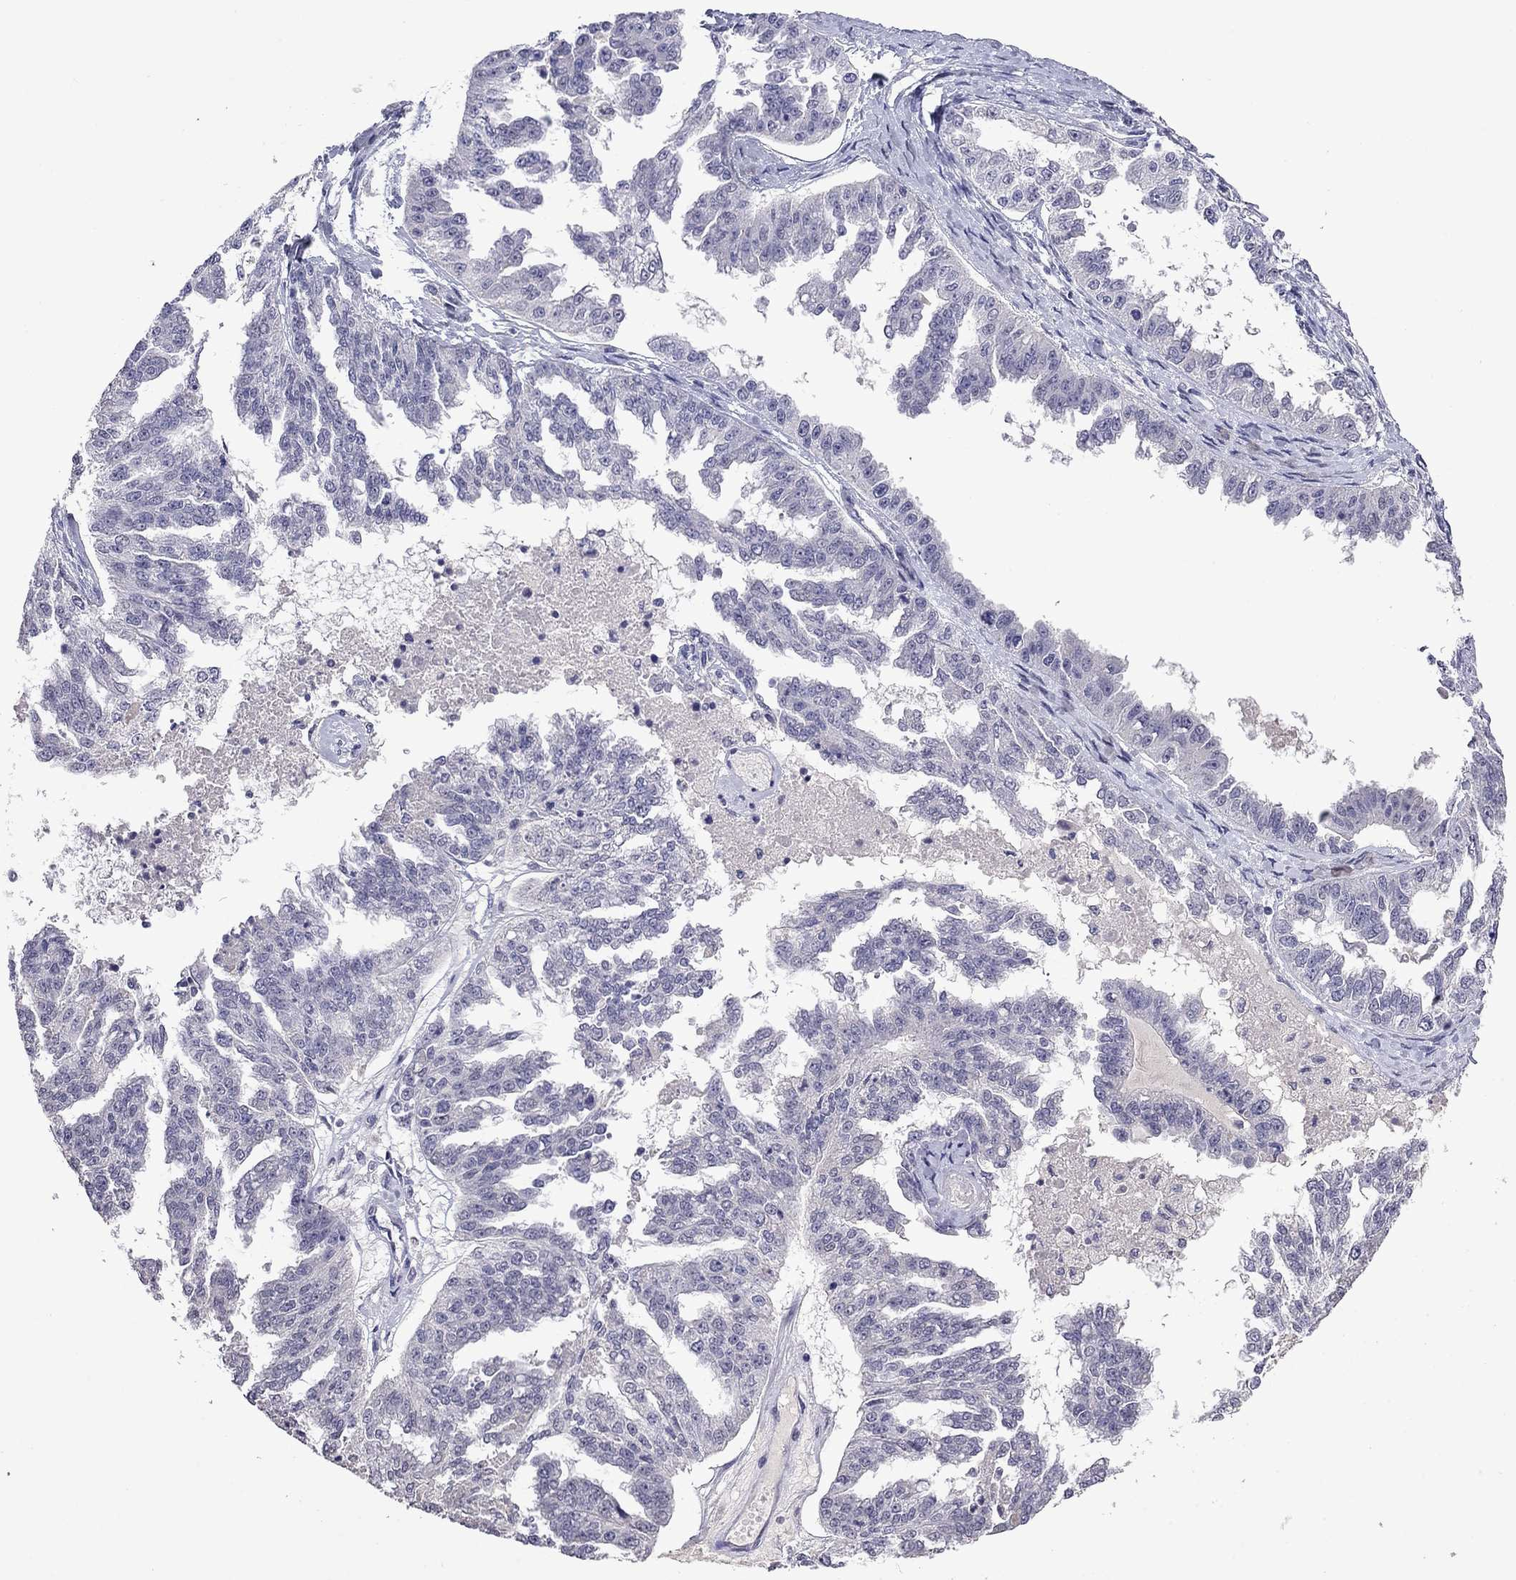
{"staining": {"intensity": "negative", "quantity": "none", "location": "none"}, "tissue": "ovarian cancer", "cell_type": "Tumor cells", "image_type": "cancer", "snomed": [{"axis": "morphology", "description": "Cystadenocarcinoma, serous, NOS"}, {"axis": "topography", "description": "Ovary"}], "caption": "Protein analysis of ovarian cancer (serous cystadenocarcinoma) exhibits no significant positivity in tumor cells. (DAB (3,3'-diaminobenzidine) IHC with hematoxylin counter stain).", "gene": "STAR", "patient": {"sex": "female", "age": 58}}